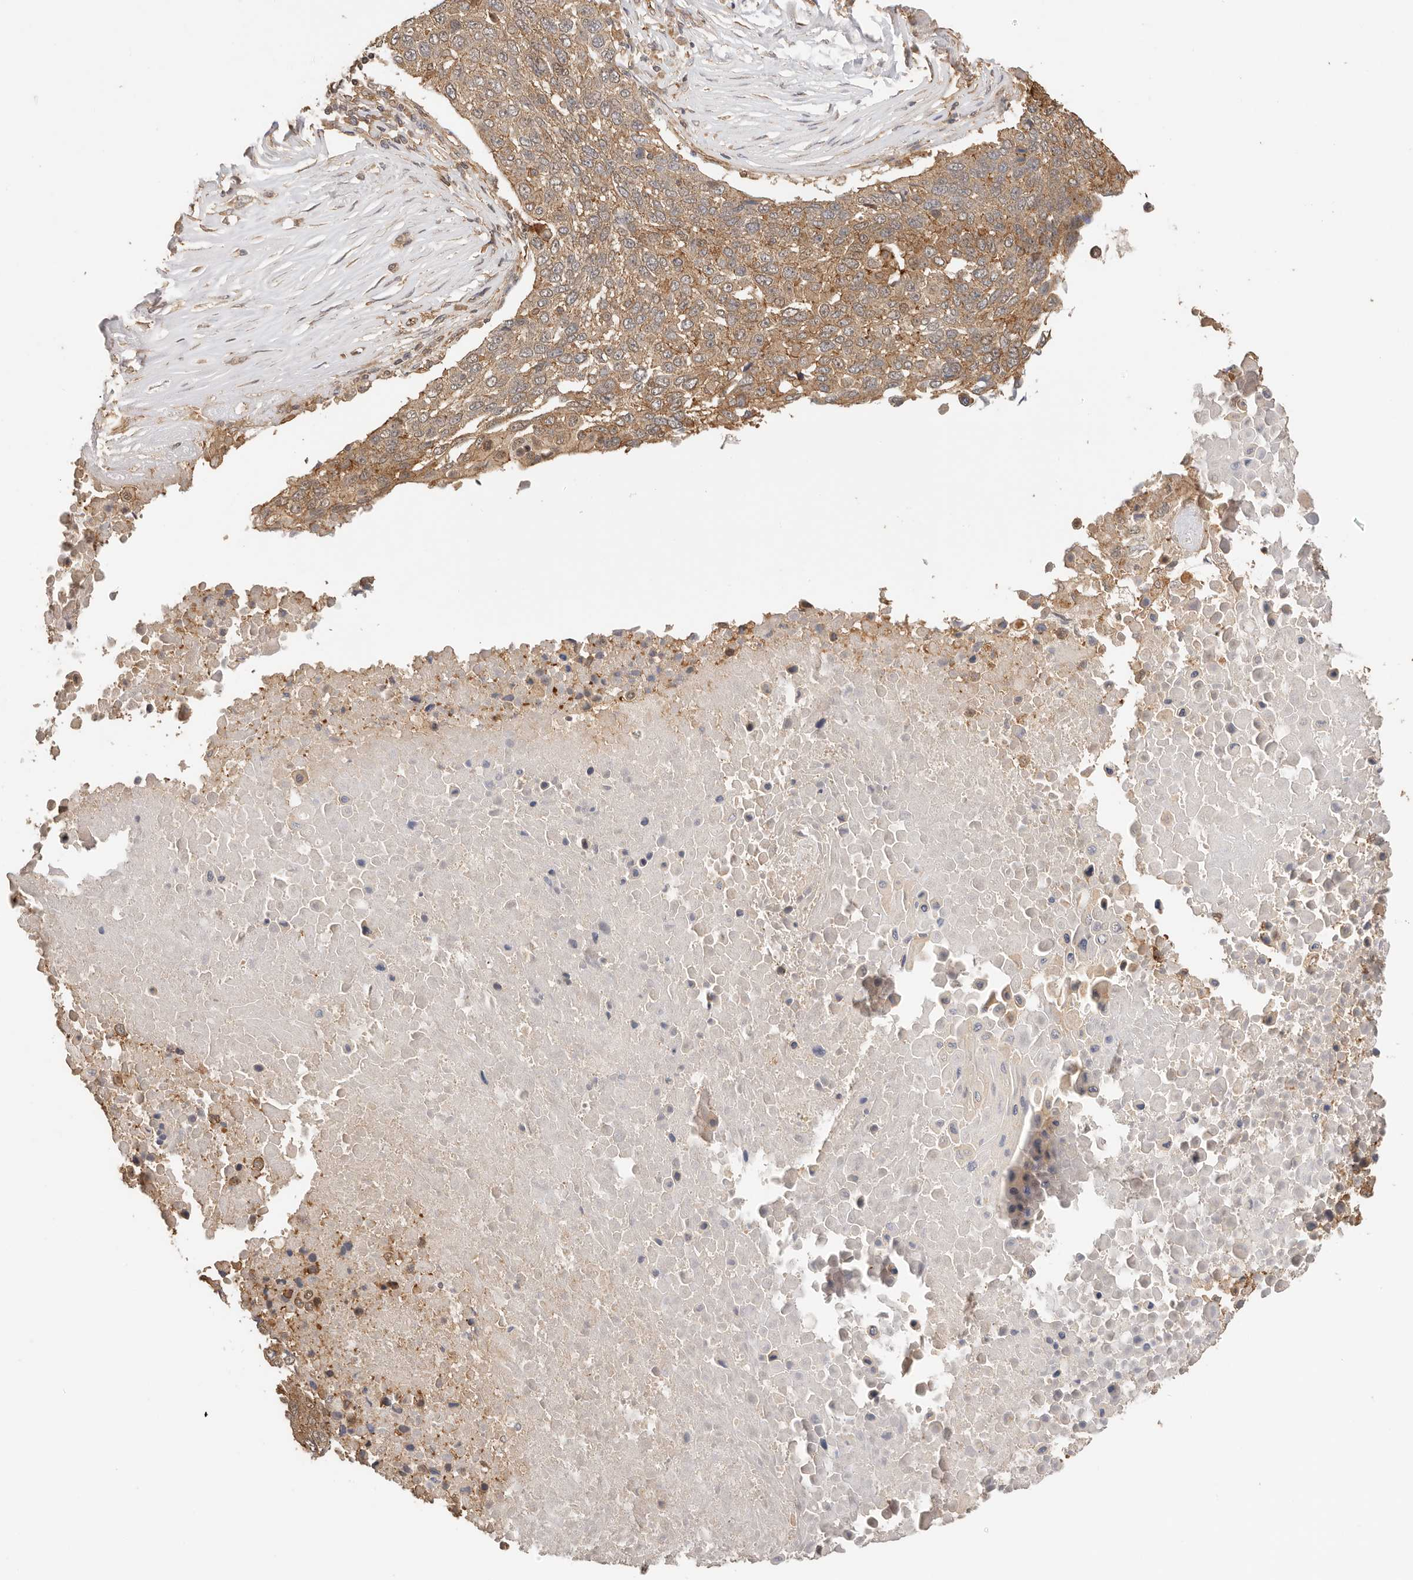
{"staining": {"intensity": "moderate", "quantity": ">75%", "location": "cytoplasmic/membranous"}, "tissue": "lung cancer", "cell_type": "Tumor cells", "image_type": "cancer", "snomed": [{"axis": "morphology", "description": "Squamous cell carcinoma, NOS"}, {"axis": "topography", "description": "Lung"}], "caption": "Protein expression analysis of lung cancer (squamous cell carcinoma) reveals moderate cytoplasmic/membranous staining in about >75% of tumor cells. (brown staining indicates protein expression, while blue staining denotes nuclei).", "gene": "AFDN", "patient": {"sex": "male", "age": 66}}